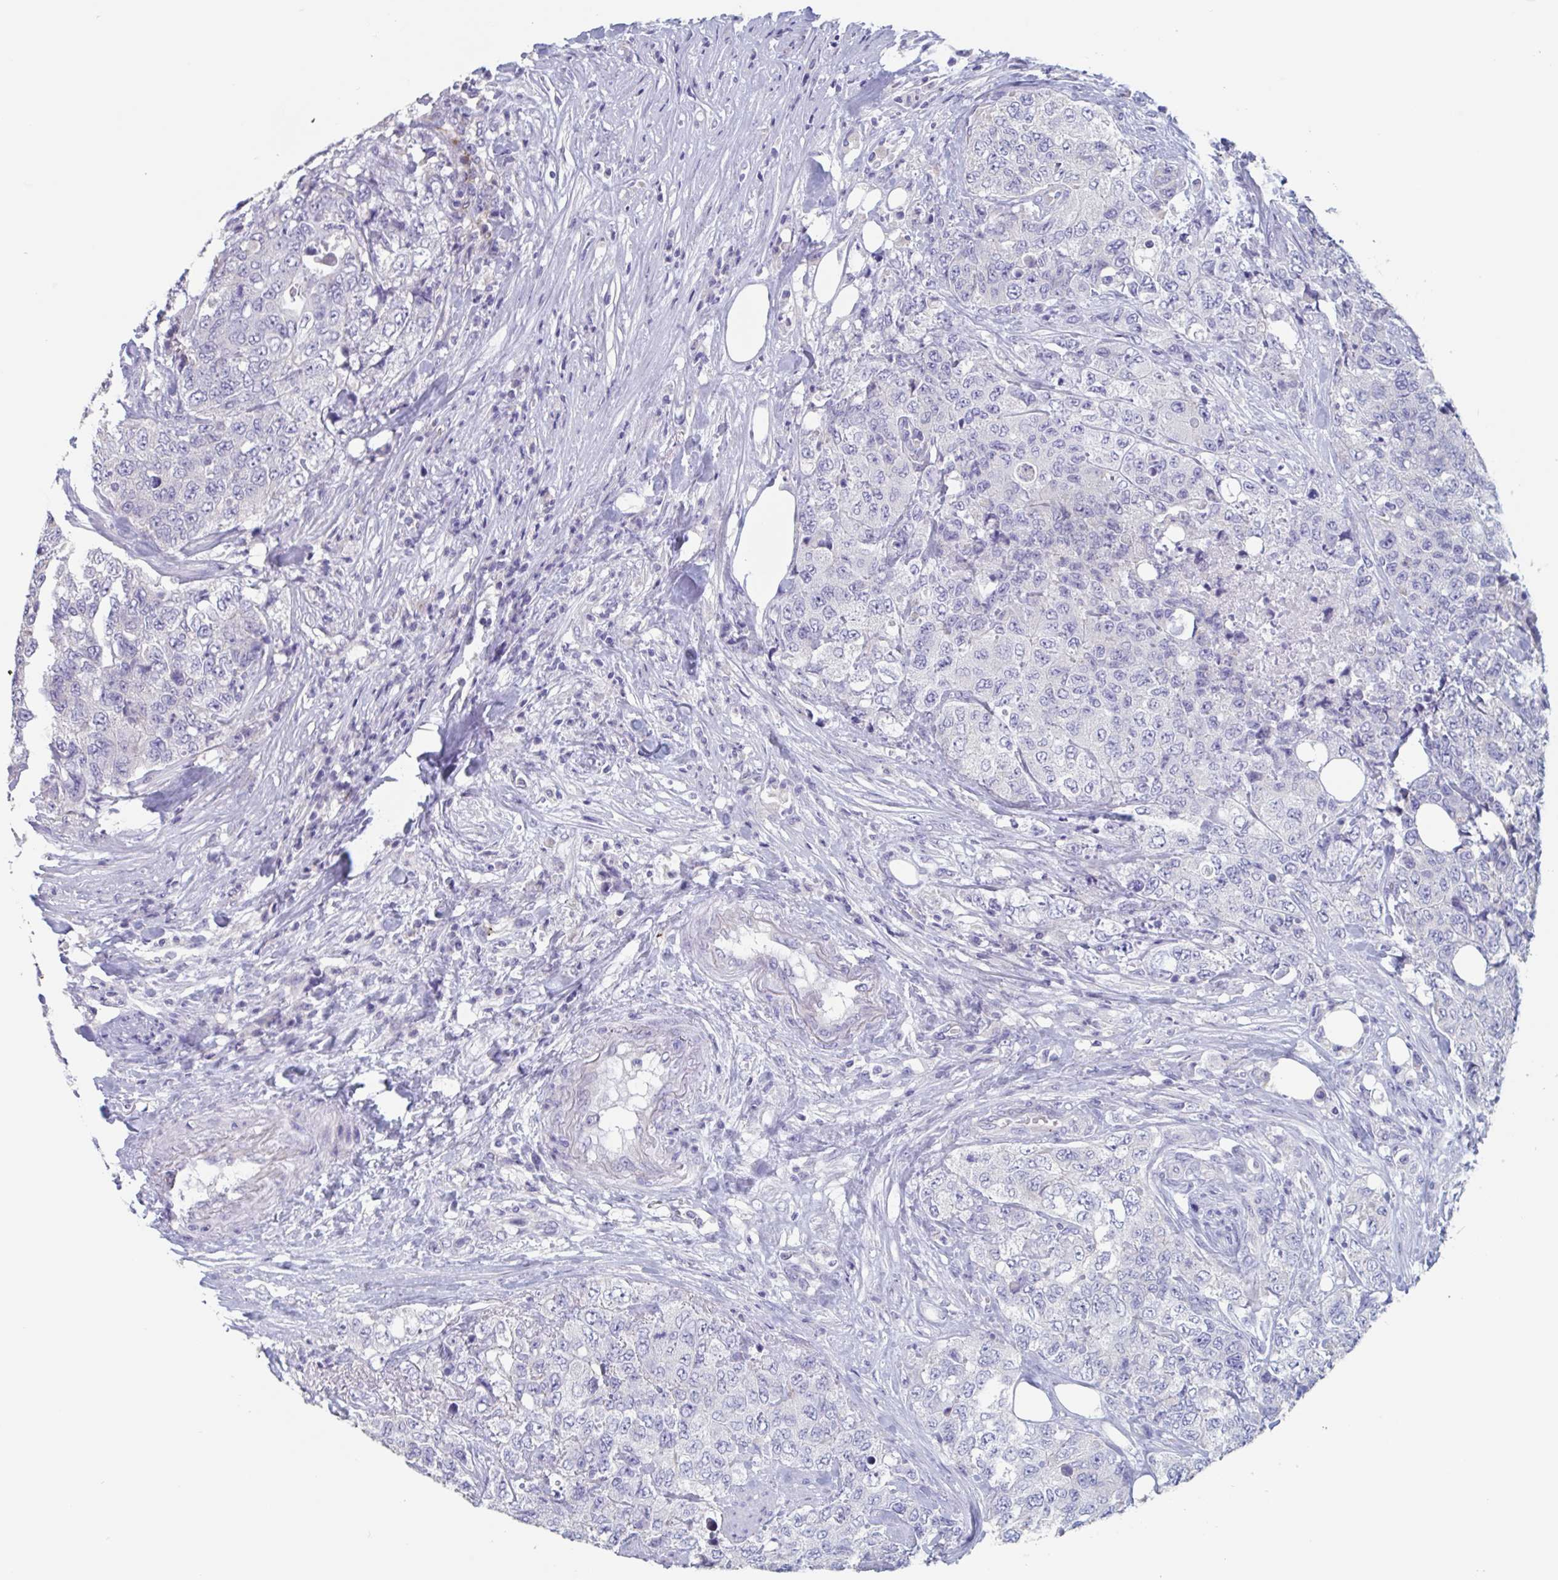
{"staining": {"intensity": "negative", "quantity": "none", "location": "none"}, "tissue": "urothelial cancer", "cell_type": "Tumor cells", "image_type": "cancer", "snomed": [{"axis": "morphology", "description": "Urothelial carcinoma, High grade"}, {"axis": "topography", "description": "Urinary bladder"}], "caption": "The micrograph reveals no significant positivity in tumor cells of urothelial carcinoma (high-grade).", "gene": "ABHD16A", "patient": {"sex": "female", "age": 78}}